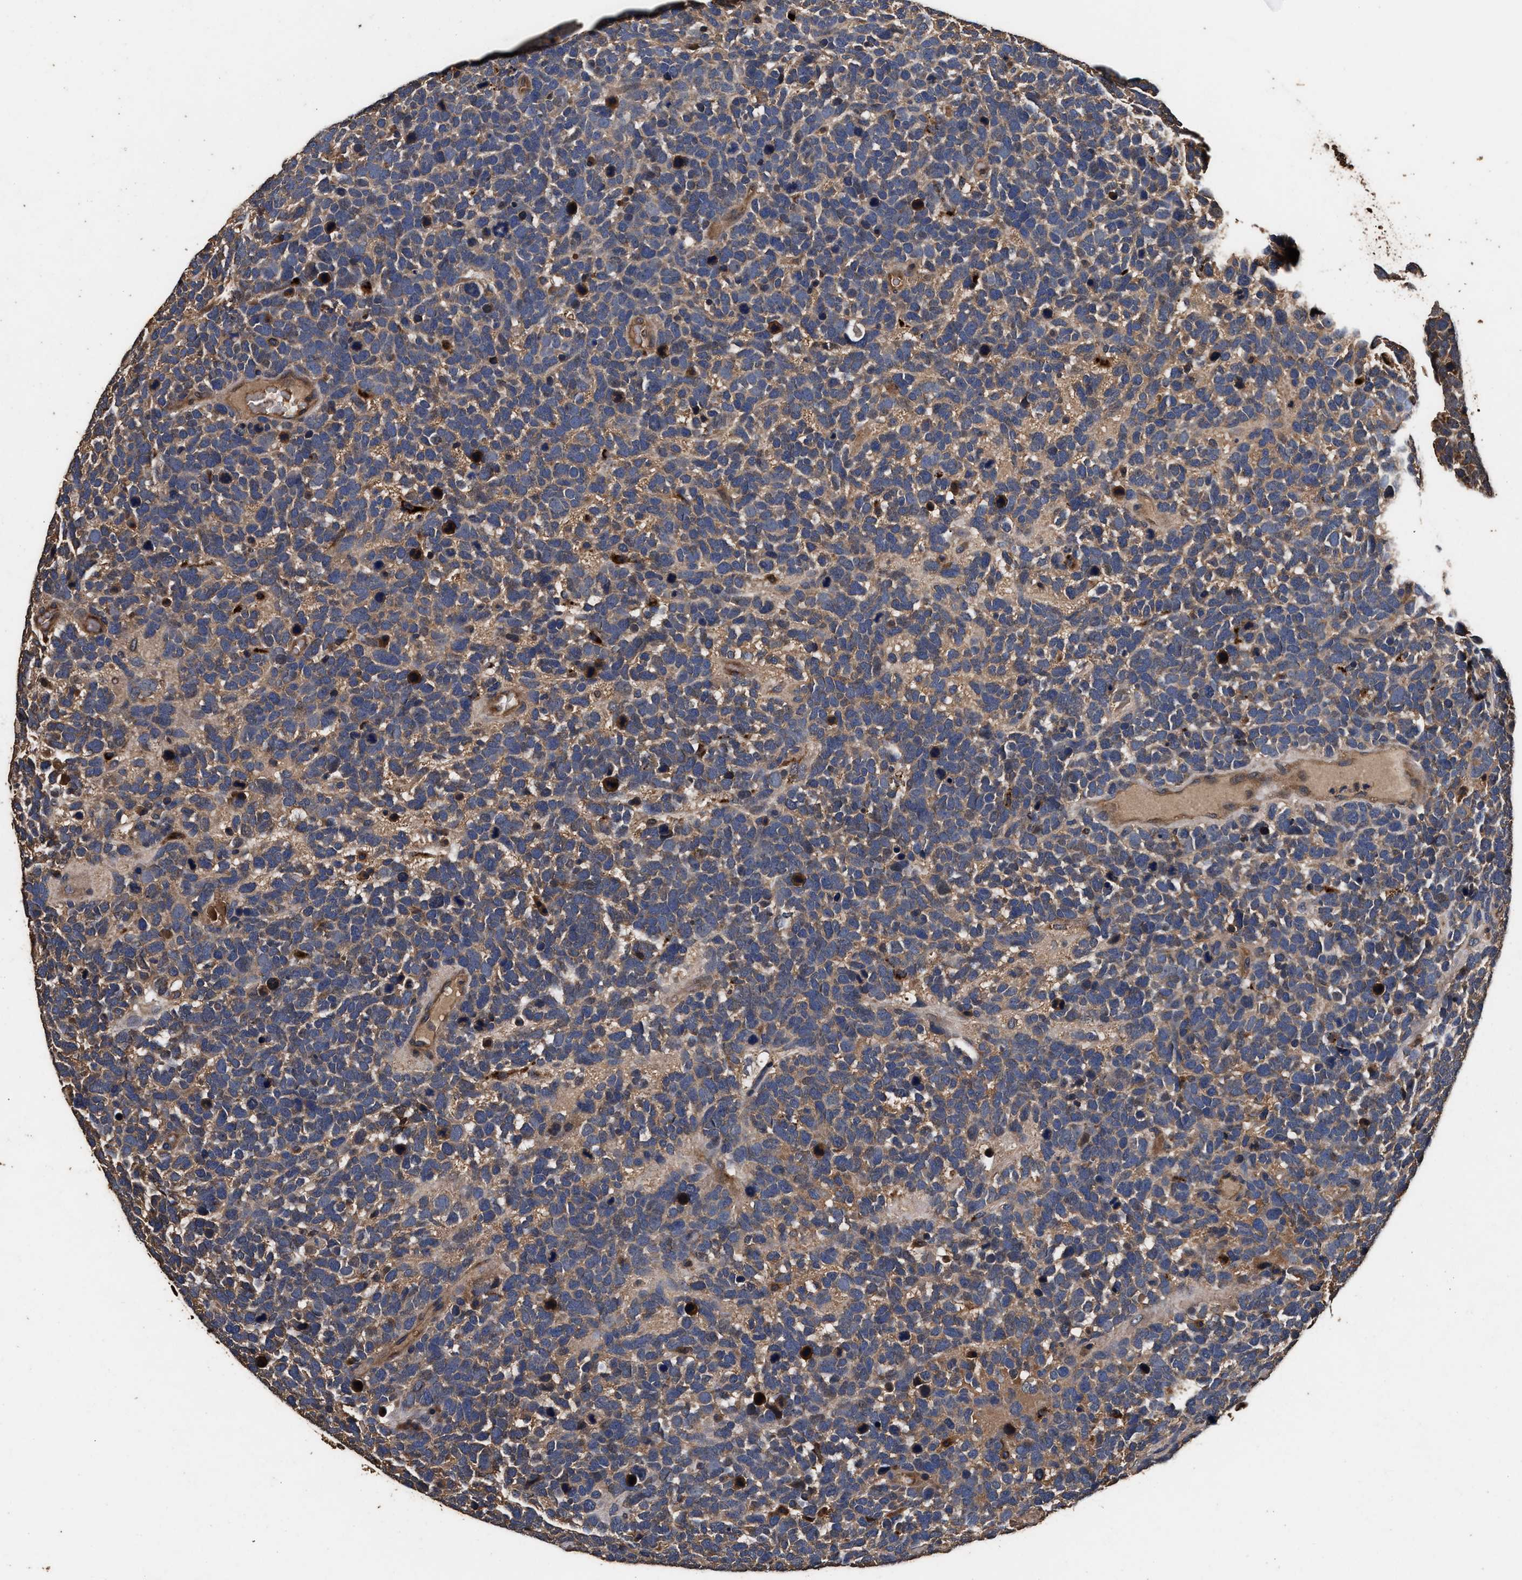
{"staining": {"intensity": "weak", "quantity": "25%-75%", "location": "cytoplasmic/membranous"}, "tissue": "urothelial cancer", "cell_type": "Tumor cells", "image_type": "cancer", "snomed": [{"axis": "morphology", "description": "Urothelial carcinoma, High grade"}, {"axis": "topography", "description": "Urinary bladder"}], "caption": "DAB immunohistochemical staining of human high-grade urothelial carcinoma reveals weak cytoplasmic/membranous protein positivity in about 25%-75% of tumor cells.", "gene": "KYAT1", "patient": {"sex": "female", "age": 82}}